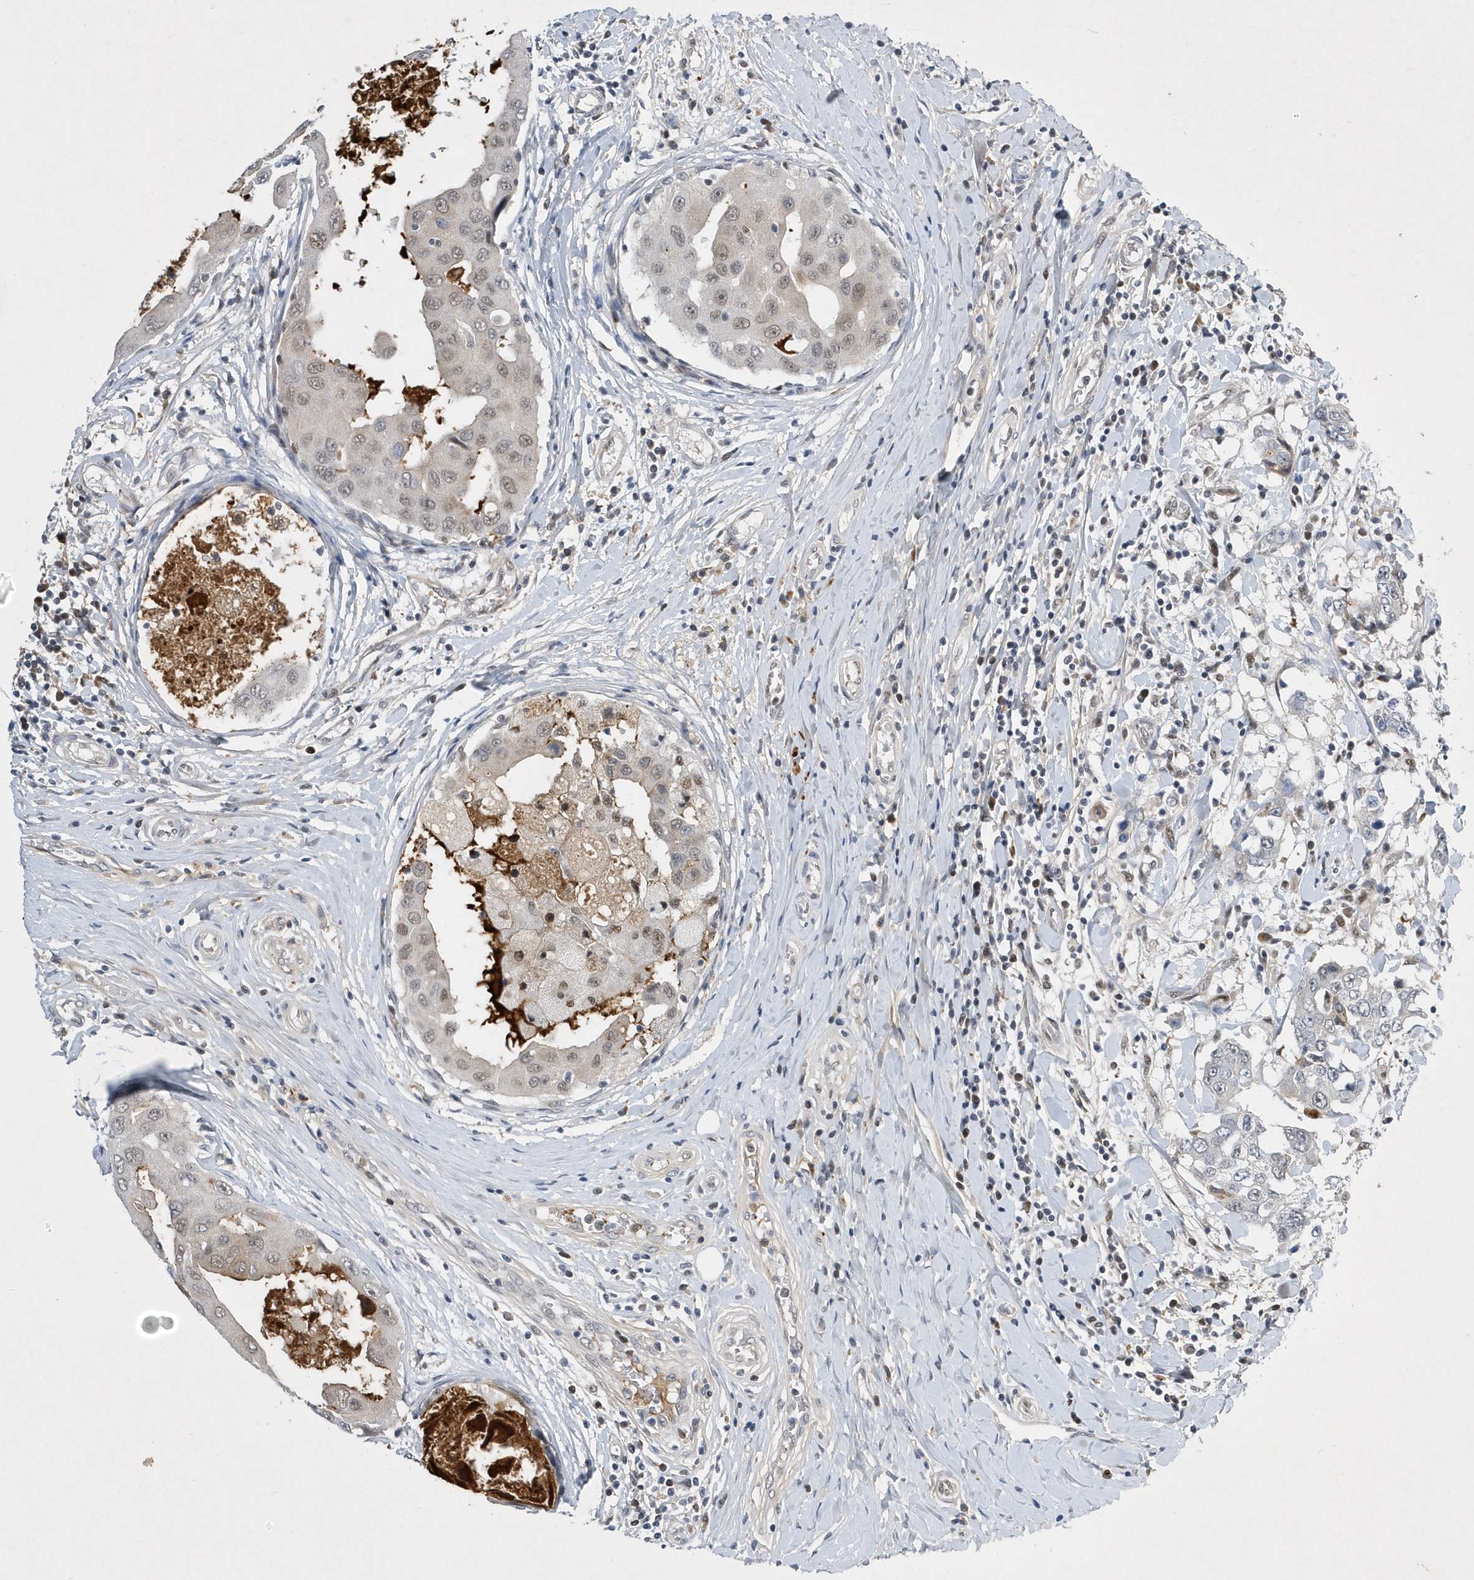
{"staining": {"intensity": "weak", "quantity": "<25%", "location": "nuclear"}, "tissue": "breast cancer", "cell_type": "Tumor cells", "image_type": "cancer", "snomed": [{"axis": "morphology", "description": "Duct carcinoma"}, {"axis": "topography", "description": "Breast"}], "caption": "Tumor cells are negative for protein expression in human breast intraductal carcinoma. (Immunohistochemistry (ihc), brightfield microscopy, high magnification).", "gene": "FAM217A", "patient": {"sex": "female", "age": 27}}